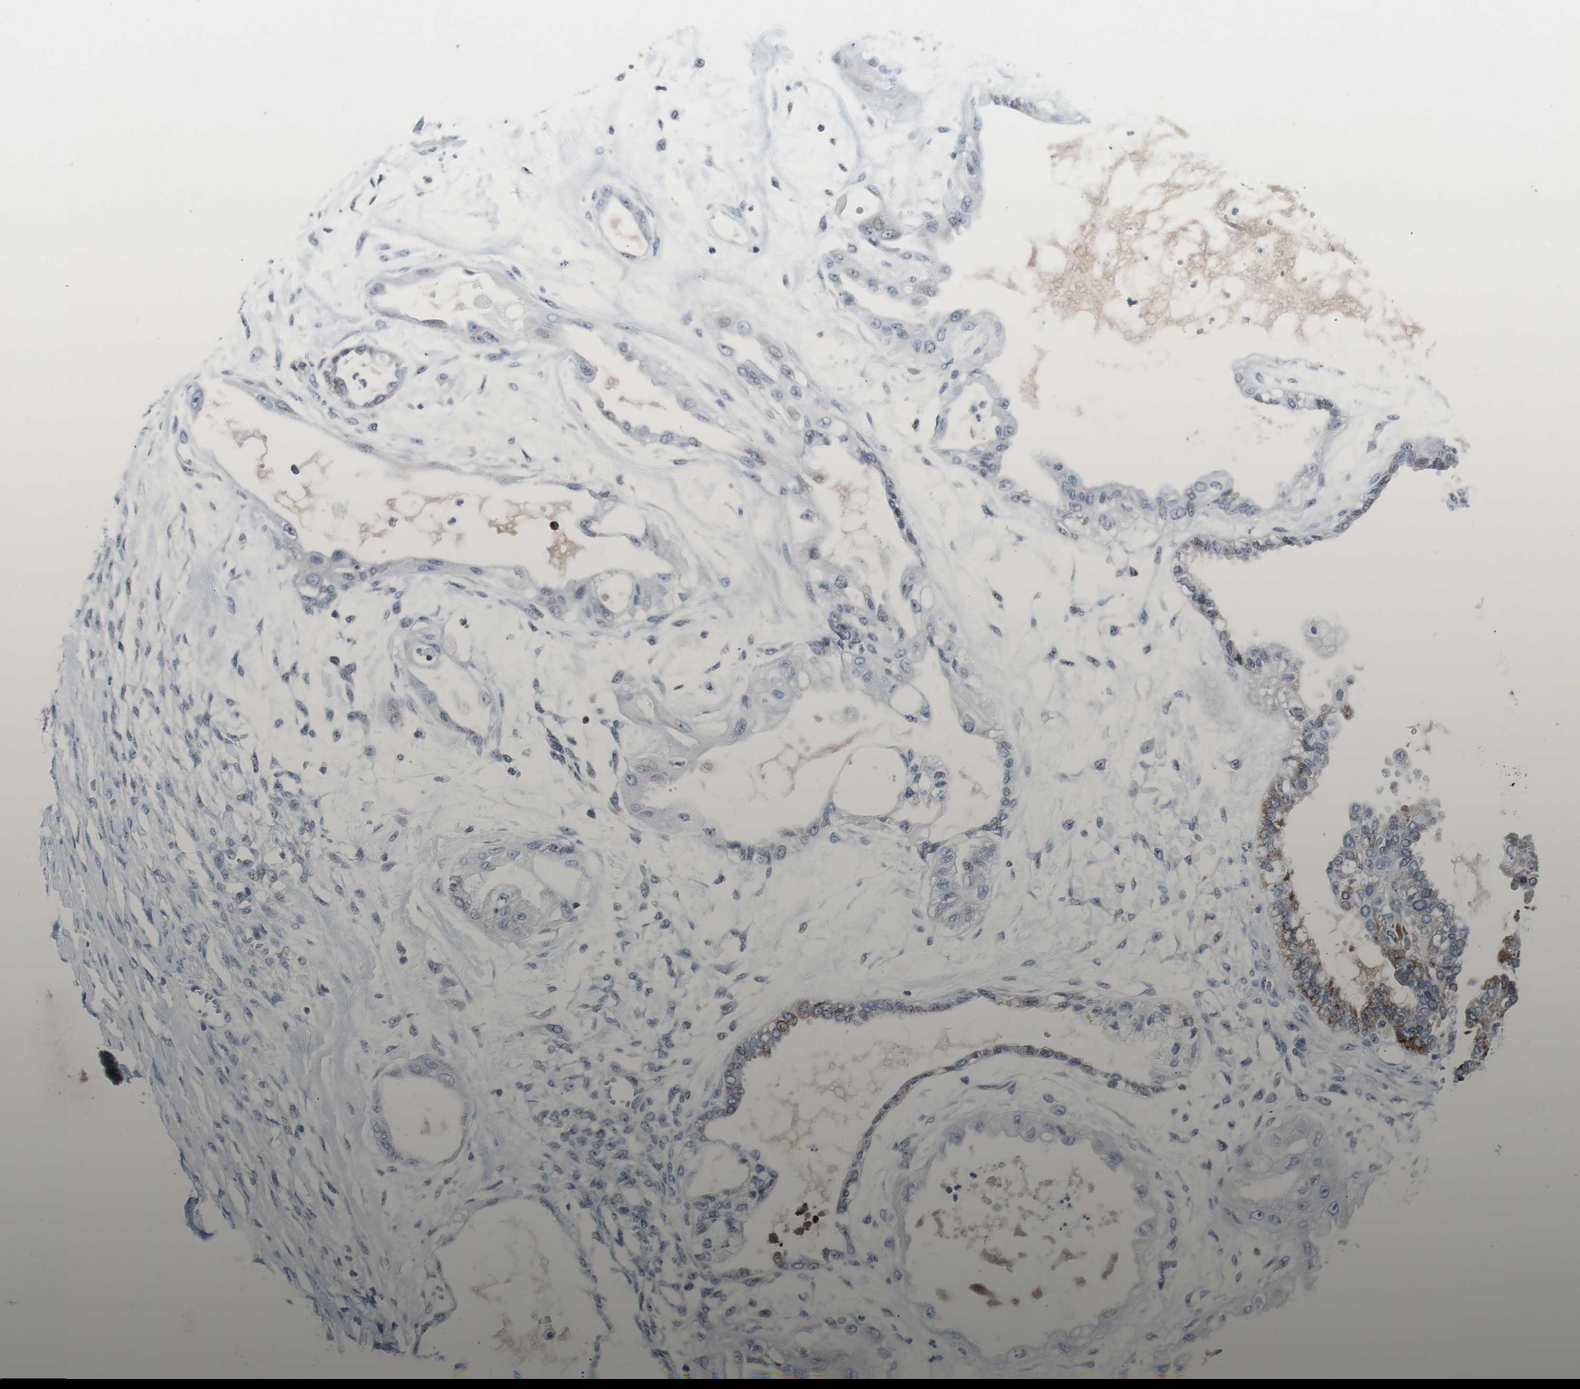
{"staining": {"intensity": "moderate", "quantity": "25%-75%", "location": "cytoplasmic/membranous"}, "tissue": "ovarian cancer", "cell_type": "Tumor cells", "image_type": "cancer", "snomed": [{"axis": "morphology", "description": "Carcinoma, NOS"}, {"axis": "morphology", "description": "Carcinoma, endometroid"}, {"axis": "topography", "description": "Ovary"}], "caption": "Tumor cells reveal medium levels of moderate cytoplasmic/membranous positivity in approximately 25%-75% of cells in human ovarian cancer (endometroid carcinoma). Immunohistochemistry (ihc) stains the protein in brown and the nuclei are stained blue.", "gene": "DOK1", "patient": {"sex": "female", "age": 50}}